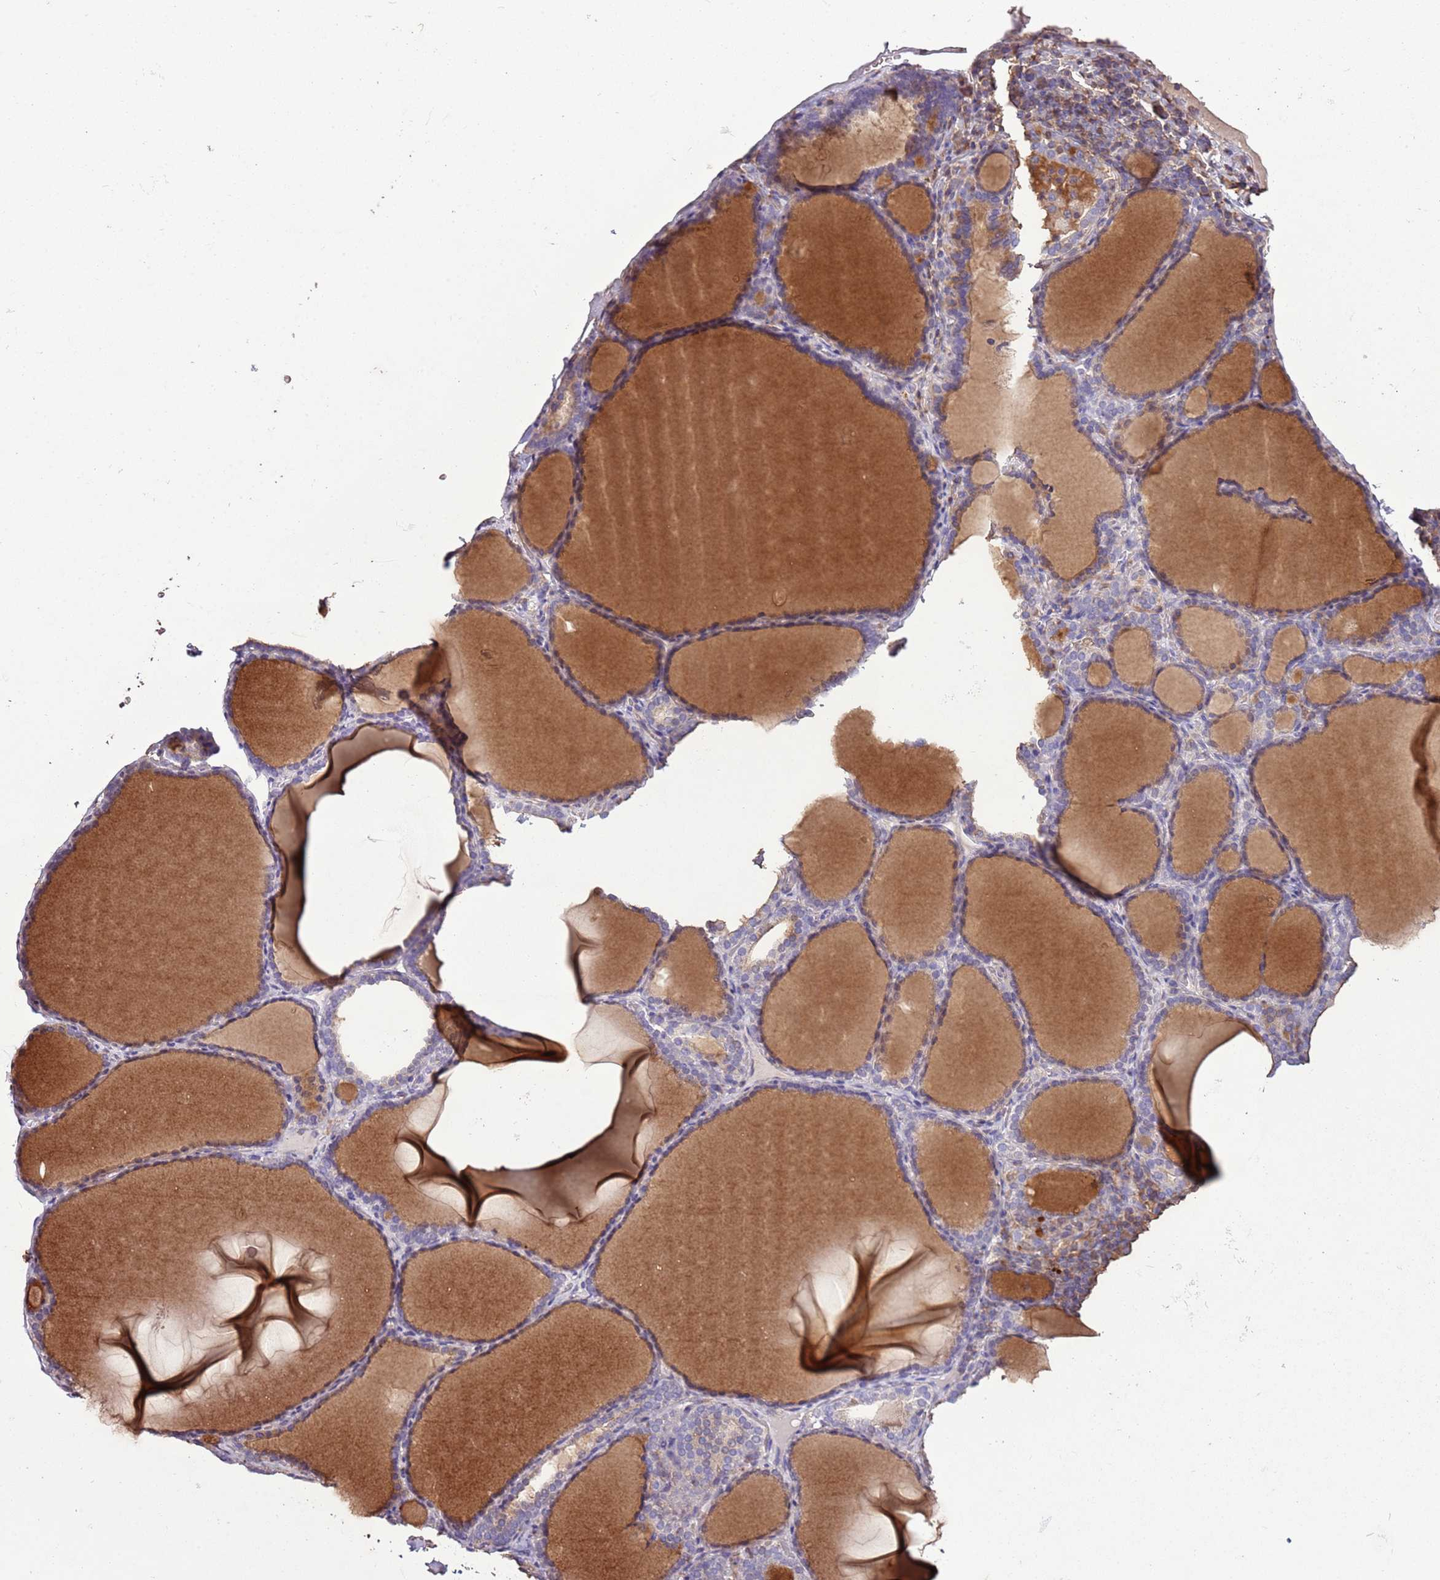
{"staining": {"intensity": "weak", "quantity": "<25%", "location": "cytoplasmic/membranous"}, "tissue": "thyroid gland", "cell_type": "Glandular cells", "image_type": "normal", "snomed": [{"axis": "morphology", "description": "Normal tissue, NOS"}, {"axis": "topography", "description": "Thyroid gland"}], "caption": "High magnification brightfield microscopy of benign thyroid gland stained with DAB (3,3'-diaminobenzidine) (brown) and counterstained with hematoxylin (blue): glandular cells show no significant staining.", "gene": "ARL10", "patient": {"sex": "female", "age": 39}}